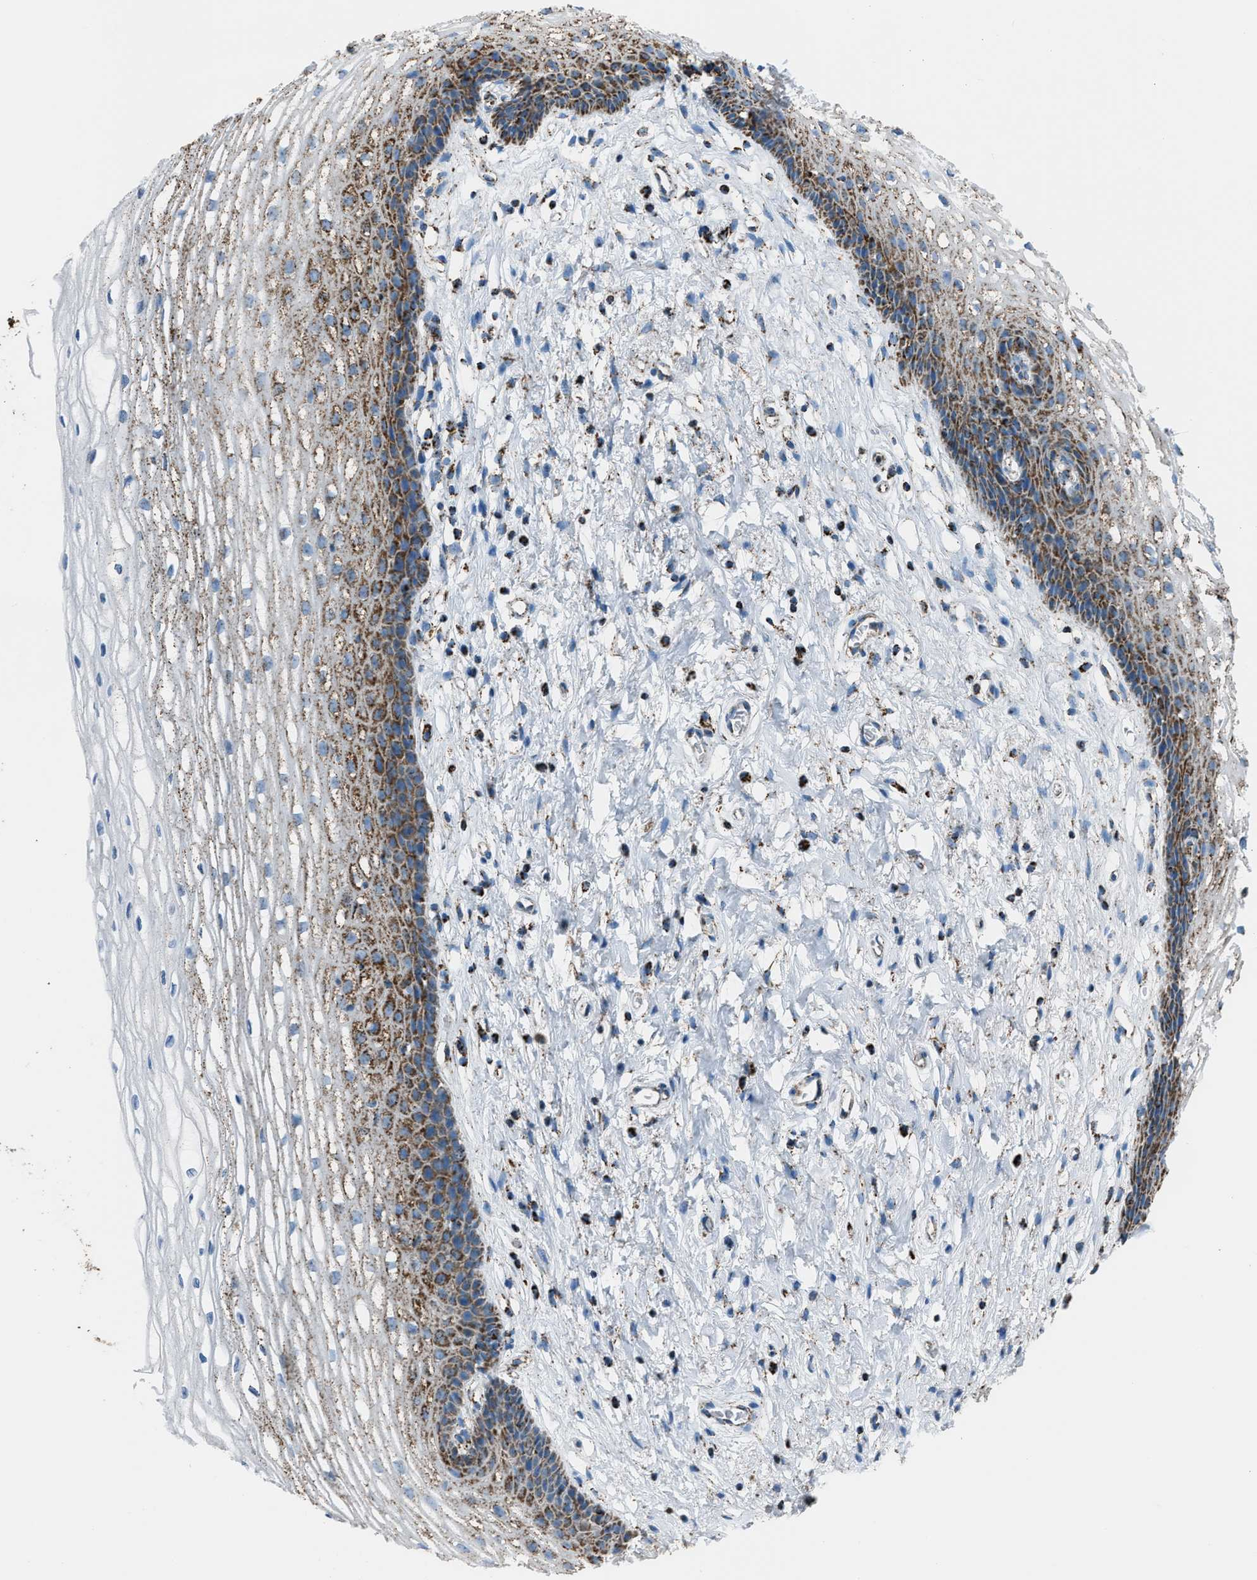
{"staining": {"intensity": "moderate", "quantity": "25%-75%", "location": "cytoplasmic/membranous"}, "tissue": "cervix", "cell_type": "Squamous epithelial cells", "image_type": "normal", "snomed": [{"axis": "morphology", "description": "Normal tissue, NOS"}, {"axis": "topography", "description": "Cervix"}], "caption": "High-magnification brightfield microscopy of unremarkable cervix stained with DAB (brown) and counterstained with hematoxylin (blue). squamous epithelial cells exhibit moderate cytoplasmic/membranous positivity is identified in approximately25%-75% of cells. (IHC, brightfield microscopy, high magnification).", "gene": "MDH2", "patient": {"sex": "female", "age": 77}}